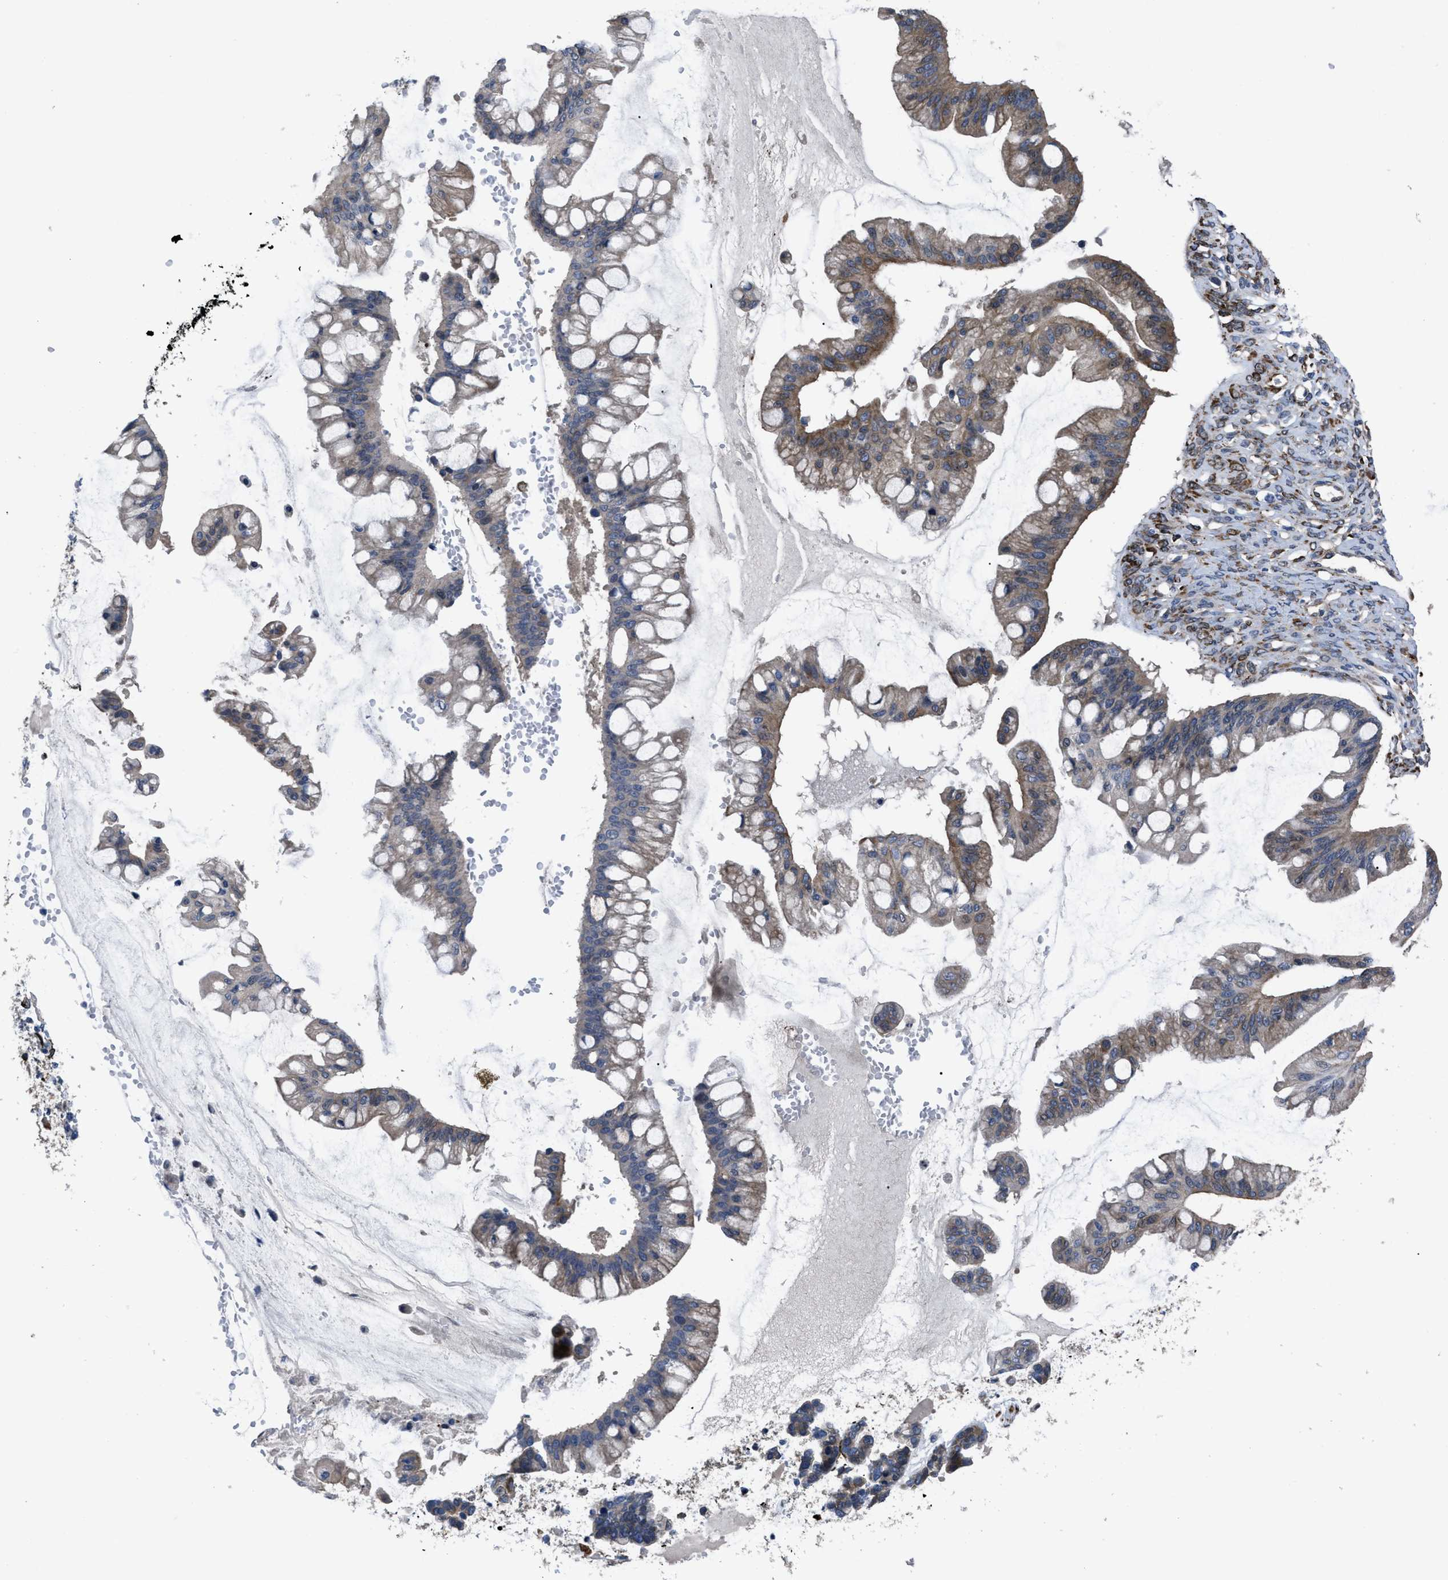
{"staining": {"intensity": "moderate", "quantity": "25%-75%", "location": "cytoplasmic/membranous"}, "tissue": "ovarian cancer", "cell_type": "Tumor cells", "image_type": "cancer", "snomed": [{"axis": "morphology", "description": "Cystadenocarcinoma, mucinous, NOS"}, {"axis": "topography", "description": "Ovary"}], "caption": "This is an image of IHC staining of mucinous cystadenocarcinoma (ovarian), which shows moderate expression in the cytoplasmic/membranous of tumor cells.", "gene": "SQLE", "patient": {"sex": "female", "age": 73}}